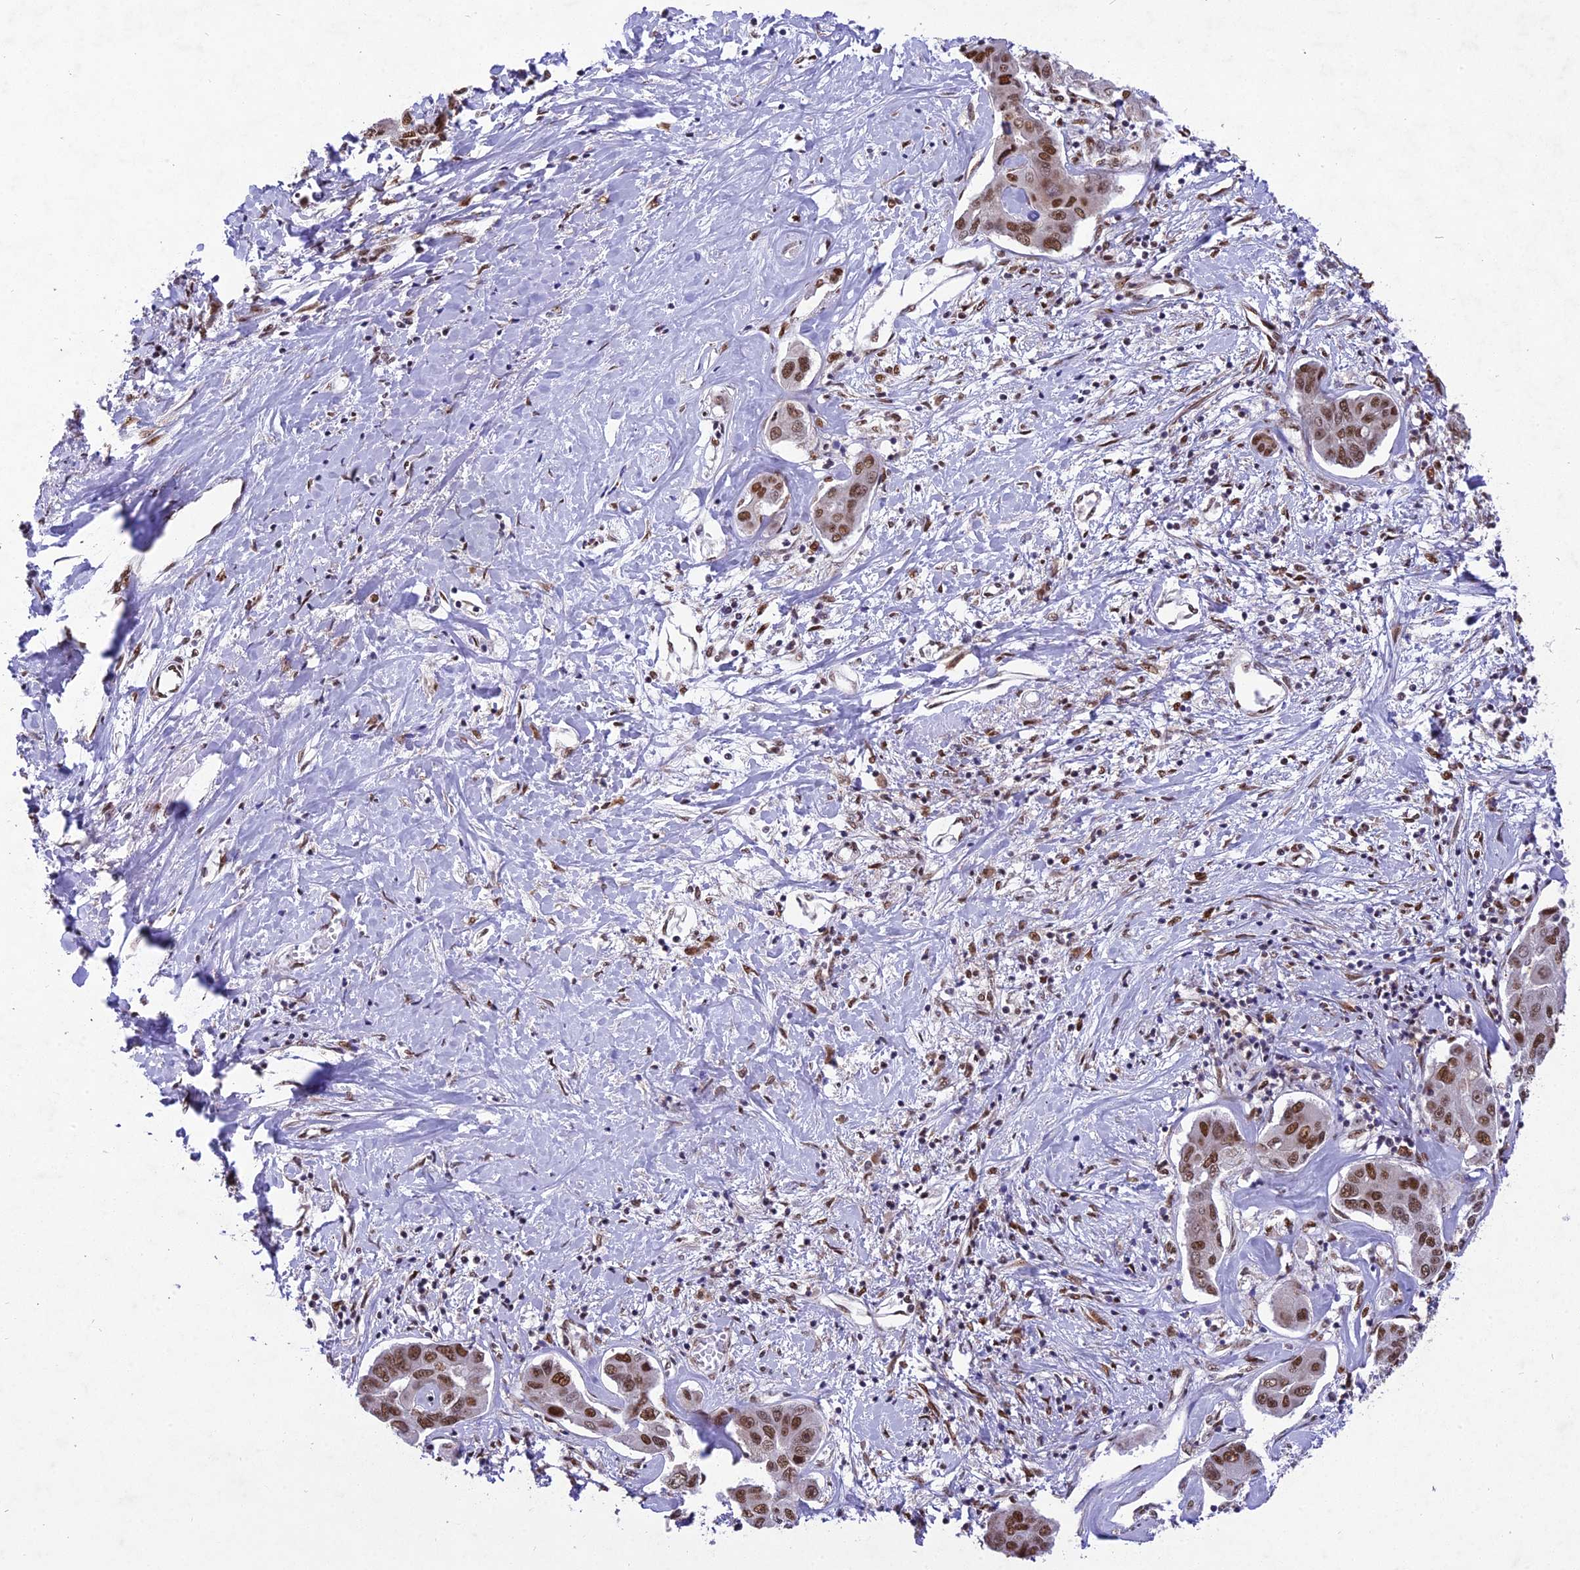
{"staining": {"intensity": "moderate", "quantity": ">75%", "location": "nuclear"}, "tissue": "liver cancer", "cell_type": "Tumor cells", "image_type": "cancer", "snomed": [{"axis": "morphology", "description": "Cholangiocarcinoma"}, {"axis": "topography", "description": "Liver"}], "caption": "This is a photomicrograph of immunohistochemistry (IHC) staining of cholangiocarcinoma (liver), which shows moderate staining in the nuclear of tumor cells.", "gene": "DDX1", "patient": {"sex": "male", "age": 59}}